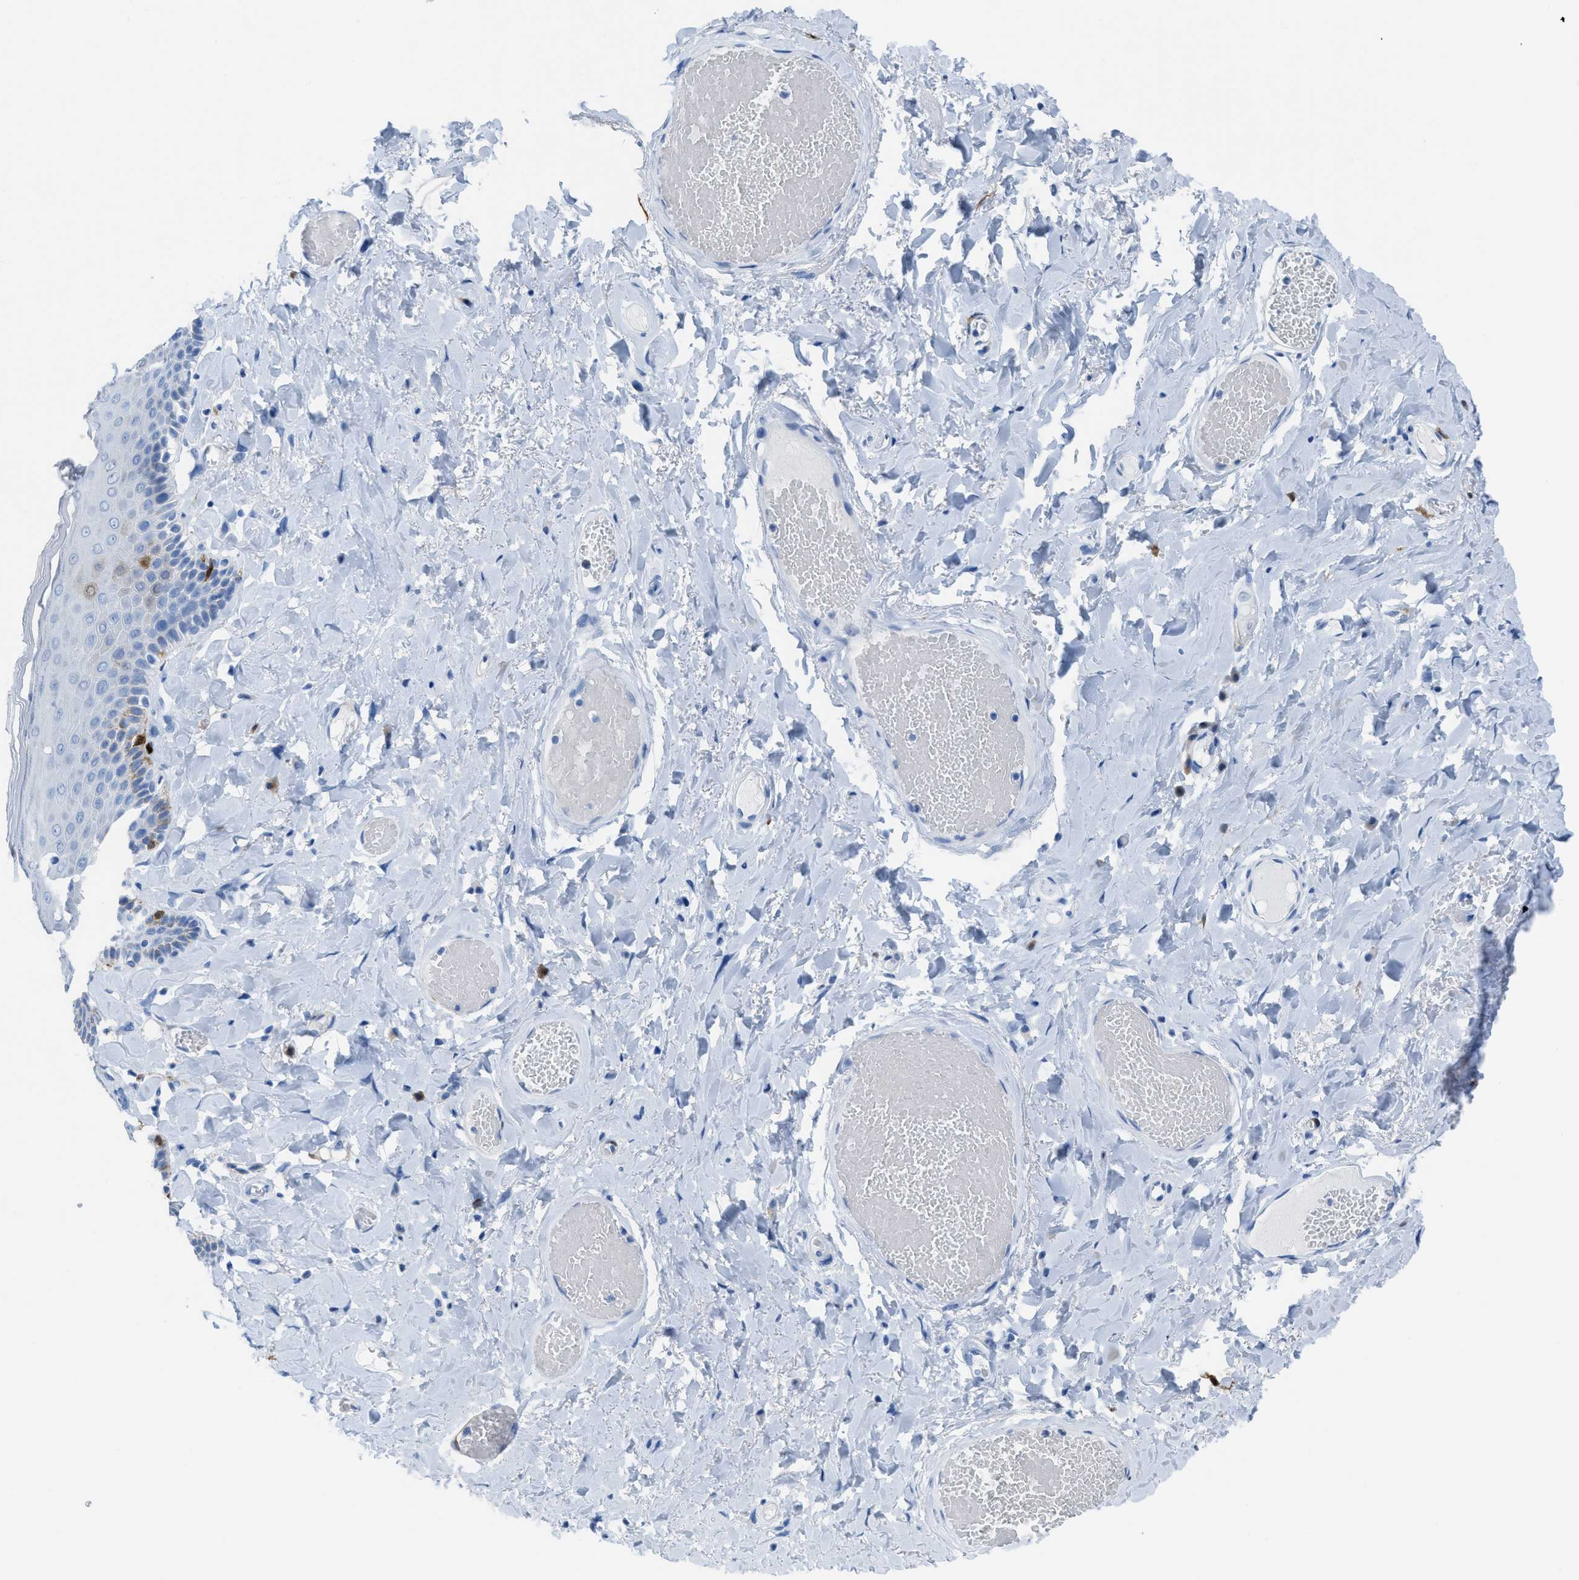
{"staining": {"intensity": "weak", "quantity": "<25%", "location": "cytoplasmic/membranous,nuclear"}, "tissue": "skin", "cell_type": "Epidermal cells", "image_type": "normal", "snomed": [{"axis": "morphology", "description": "Normal tissue, NOS"}, {"axis": "topography", "description": "Anal"}], "caption": "Protein analysis of normal skin displays no significant positivity in epidermal cells. (DAB IHC, high magnification).", "gene": "CDKN2A", "patient": {"sex": "male", "age": 69}}